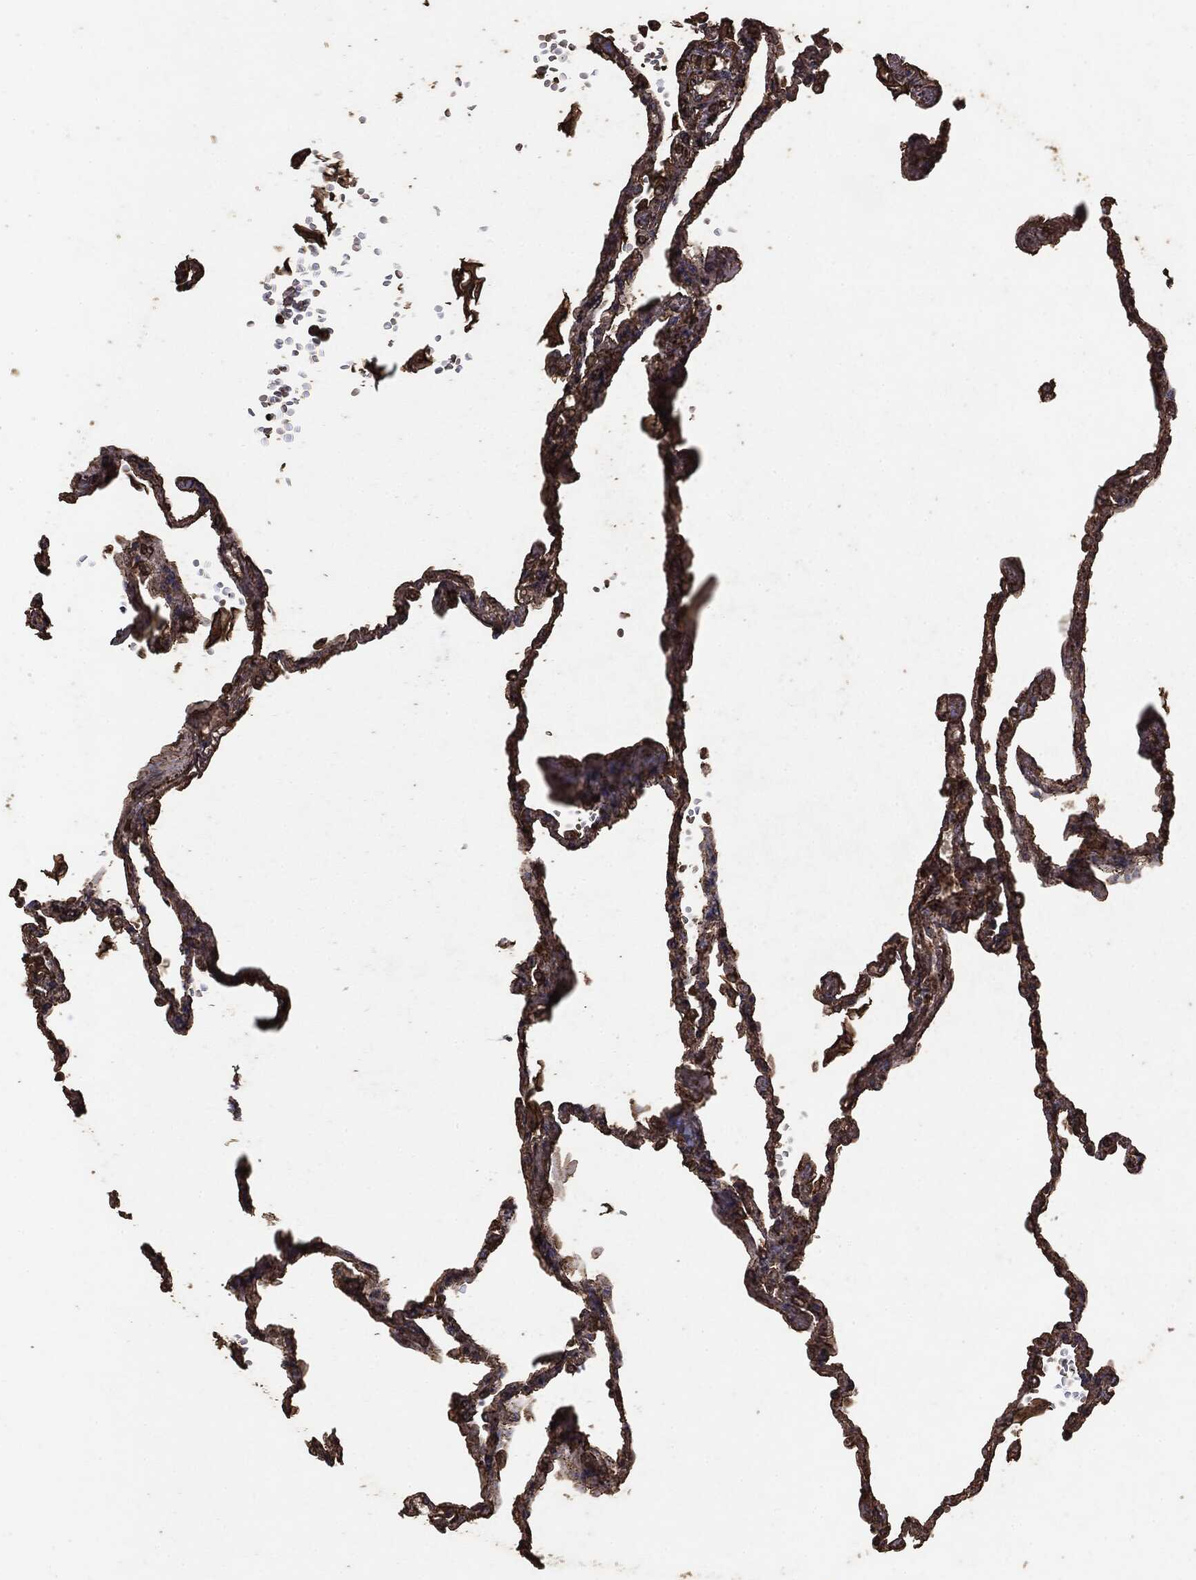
{"staining": {"intensity": "strong", "quantity": ">75%", "location": "cytoplasmic/membranous"}, "tissue": "lung", "cell_type": "Alveolar cells", "image_type": "normal", "snomed": [{"axis": "morphology", "description": "Normal tissue, NOS"}, {"axis": "topography", "description": "Lung"}], "caption": "DAB (3,3'-diaminobenzidine) immunohistochemical staining of benign human lung displays strong cytoplasmic/membranous protein positivity in approximately >75% of alveolar cells.", "gene": "MTOR", "patient": {"sex": "male", "age": 78}}